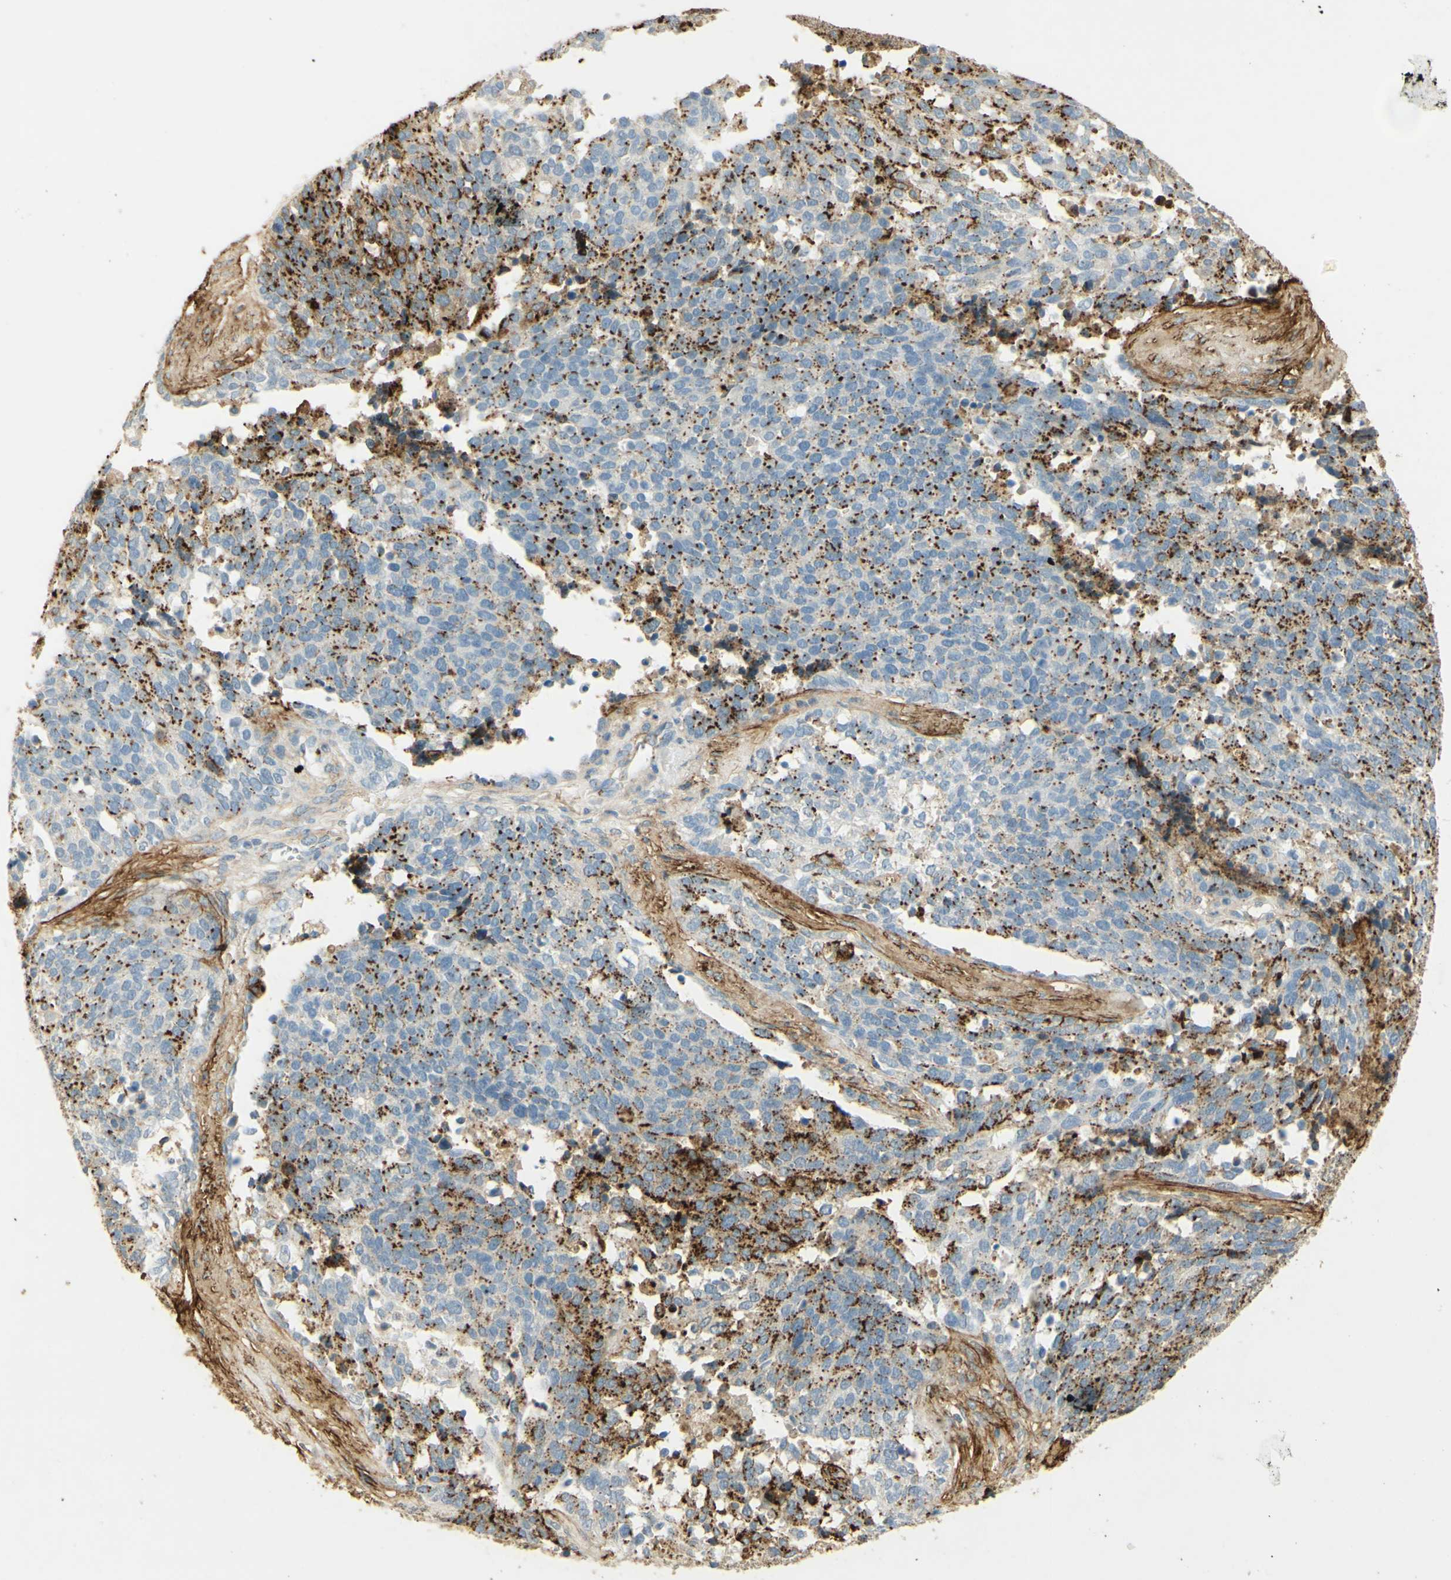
{"staining": {"intensity": "strong", "quantity": ">75%", "location": "cytoplasmic/membranous"}, "tissue": "ovarian cancer", "cell_type": "Tumor cells", "image_type": "cancer", "snomed": [{"axis": "morphology", "description": "Cystadenocarcinoma, serous, NOS"}, {"axis": "topography", "description": "Ovary"}], "caption": "Immunohistochemistry (DAB) staining of ovarian cancer (serous cystadenocarcinoma) displays strong cytoplasmic/membranous protein positivity in about >75% of tumor cells.", "gene": "TNN", "patient": {"sex": "female", "age": 44}}